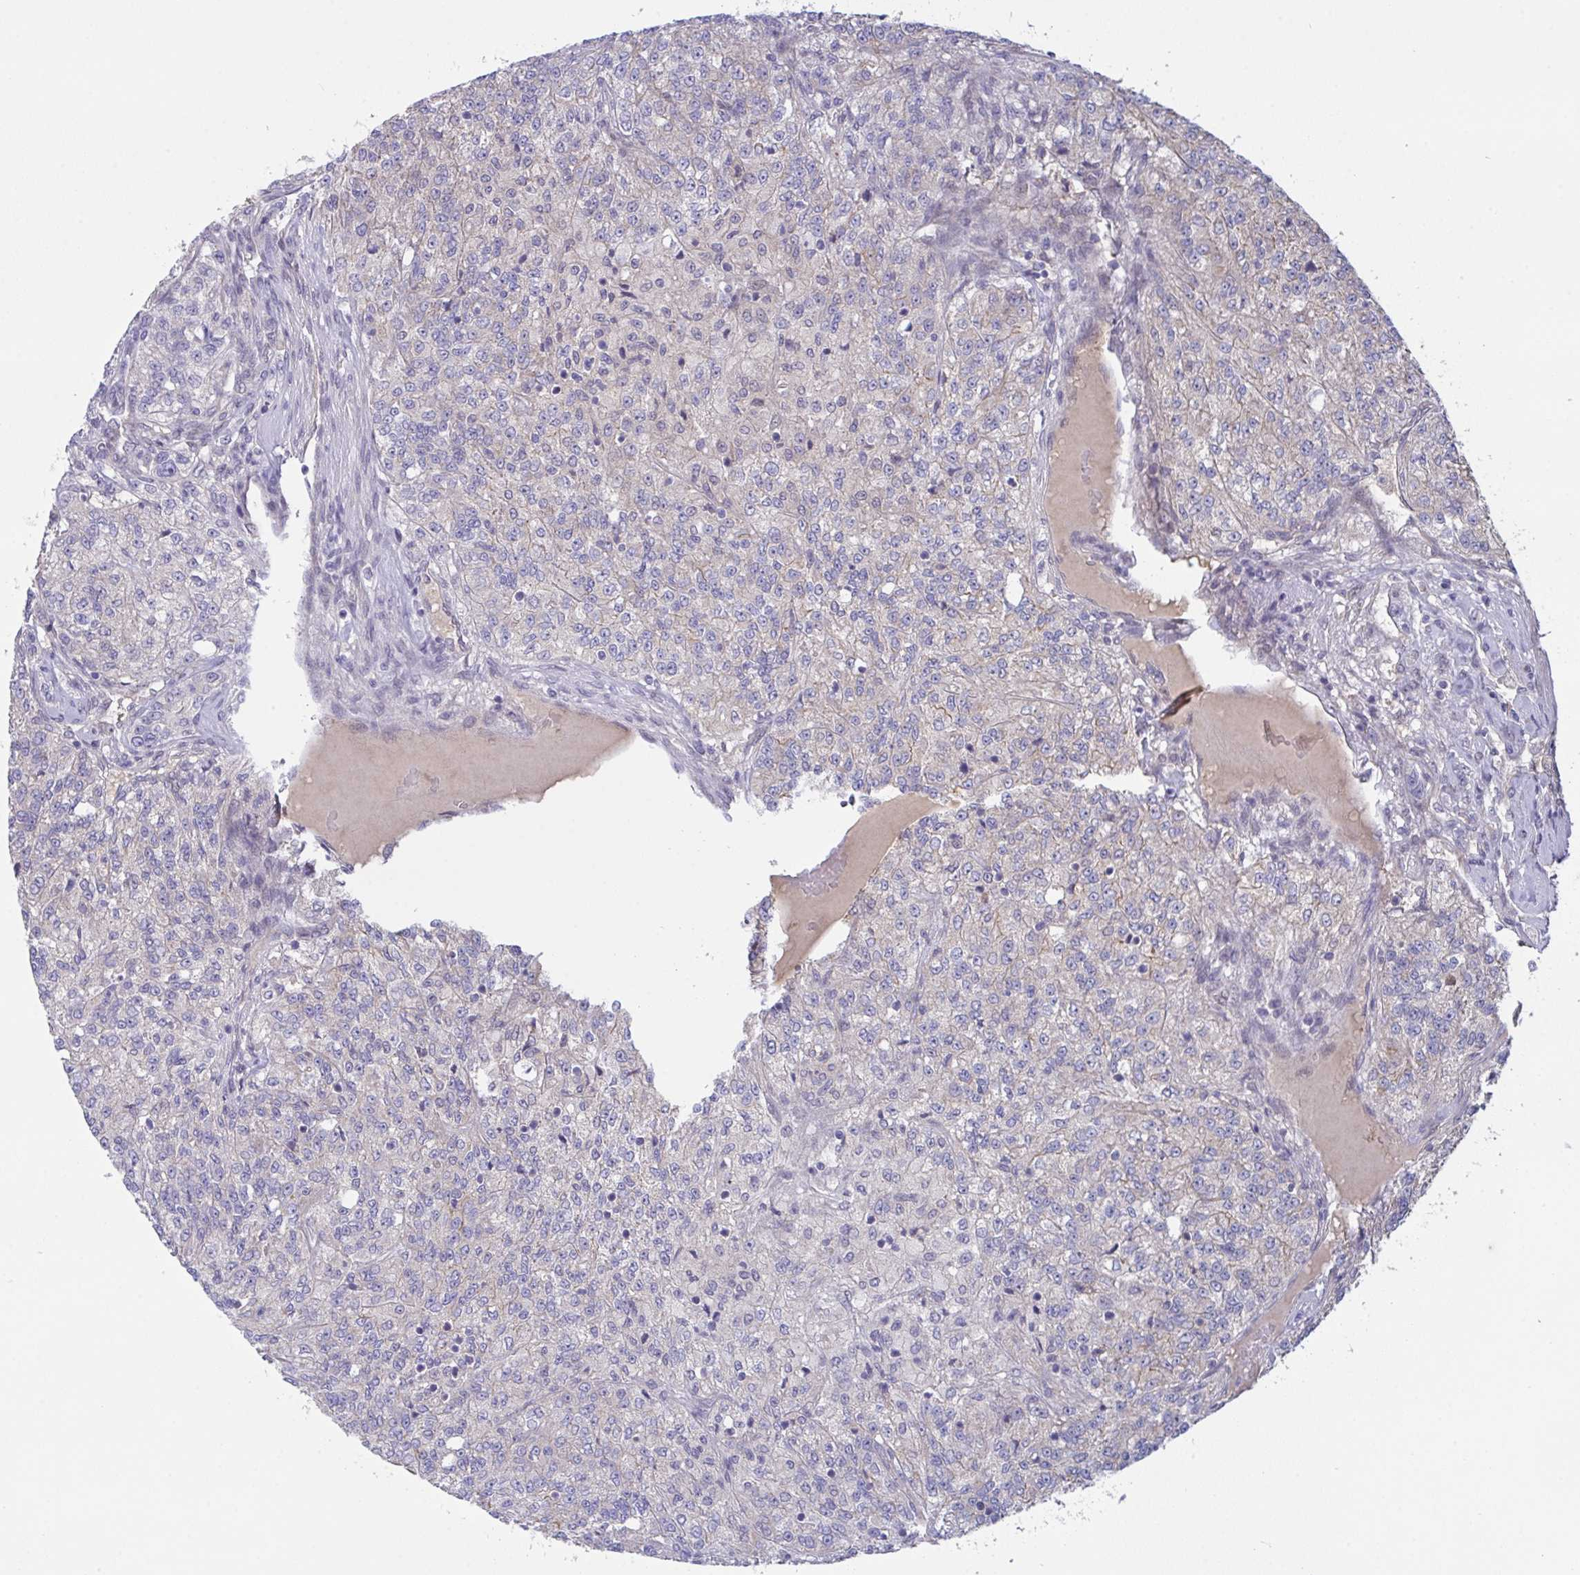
{"staining": {"intensity": "negative", "quantity": "none", "location": "none"}, "tissue": "renal cancer", "cell_type": "Tumor cells", "image_type": "cancer", "snomed": [{"axis": "morphology", "description": "Adenocarcinoma, NOS"}, {"axis": "topography", "description": "Kidney"}], "caption": "Human renal cancer stained for a protein using immunohistochemistry displays no positivity in tumor cells.", "gene": "L3HYPDH", "patient": {"sex": "female", "age": 63}}